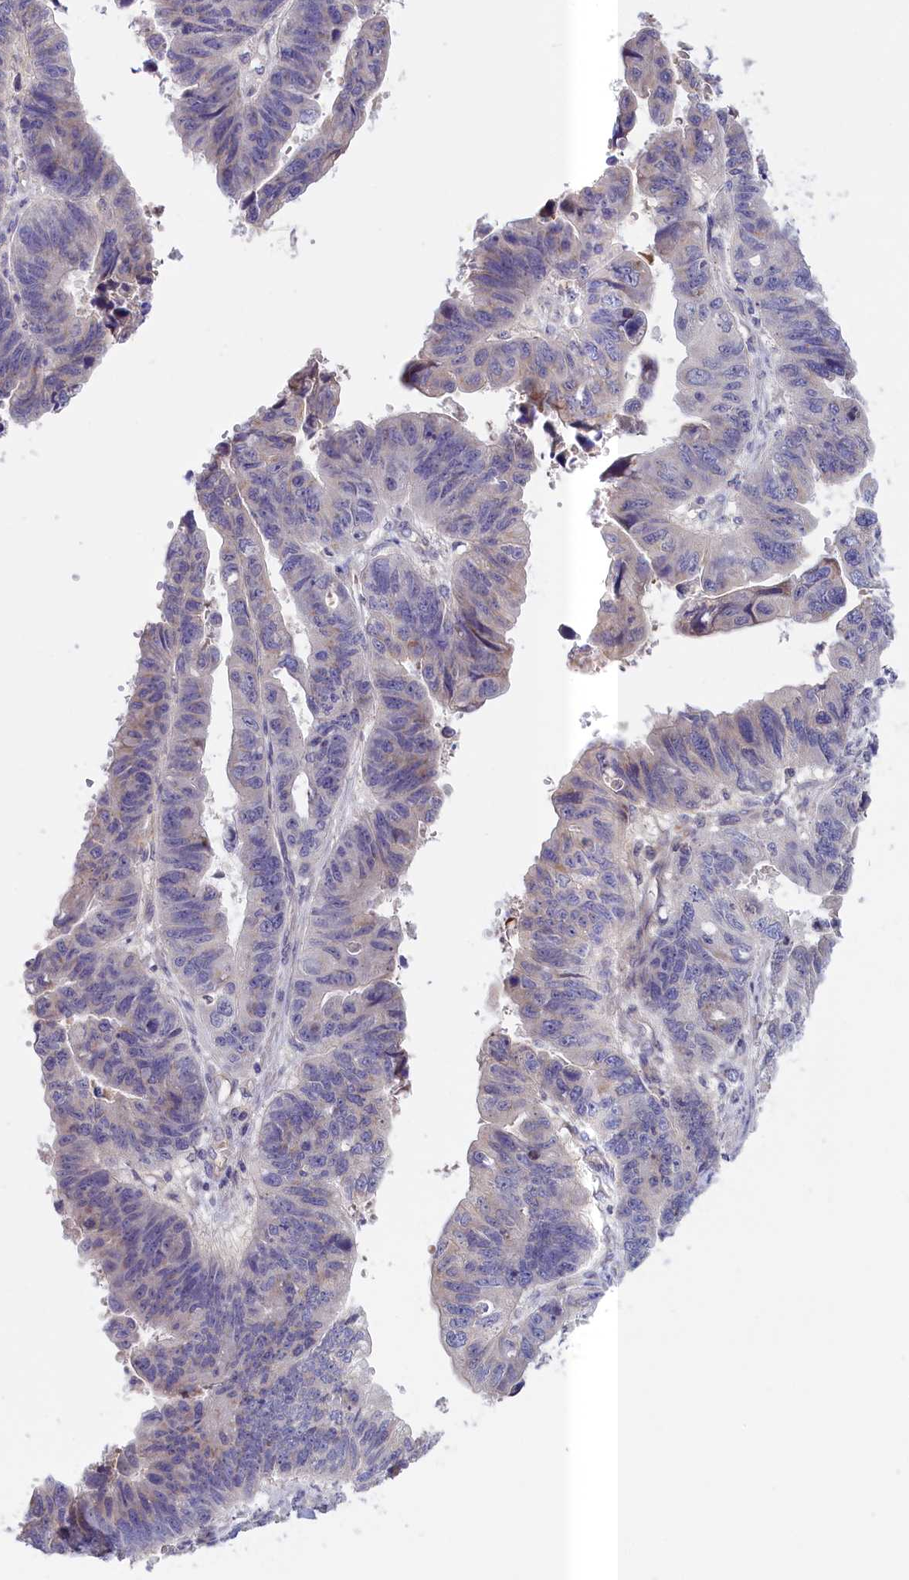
{"staining": {"intensity": "negative", "quantity": "none", "location": "none"}, "tissue": "stomach cancer", "cell_type": "Tumor cells", "image_type": "cancer", "snomed": [{"axis": "morphology", "description": "Adenocarcinoma, NOS"}, {"axis": "topography", "description": "Stomach"}], "caption": "A histopathology image of stomach cancer stained for a protein demonstrates no brown staining in tumor cells.", "gene": "IGFALS", "patient": {"sex": "male", "age": 59}}